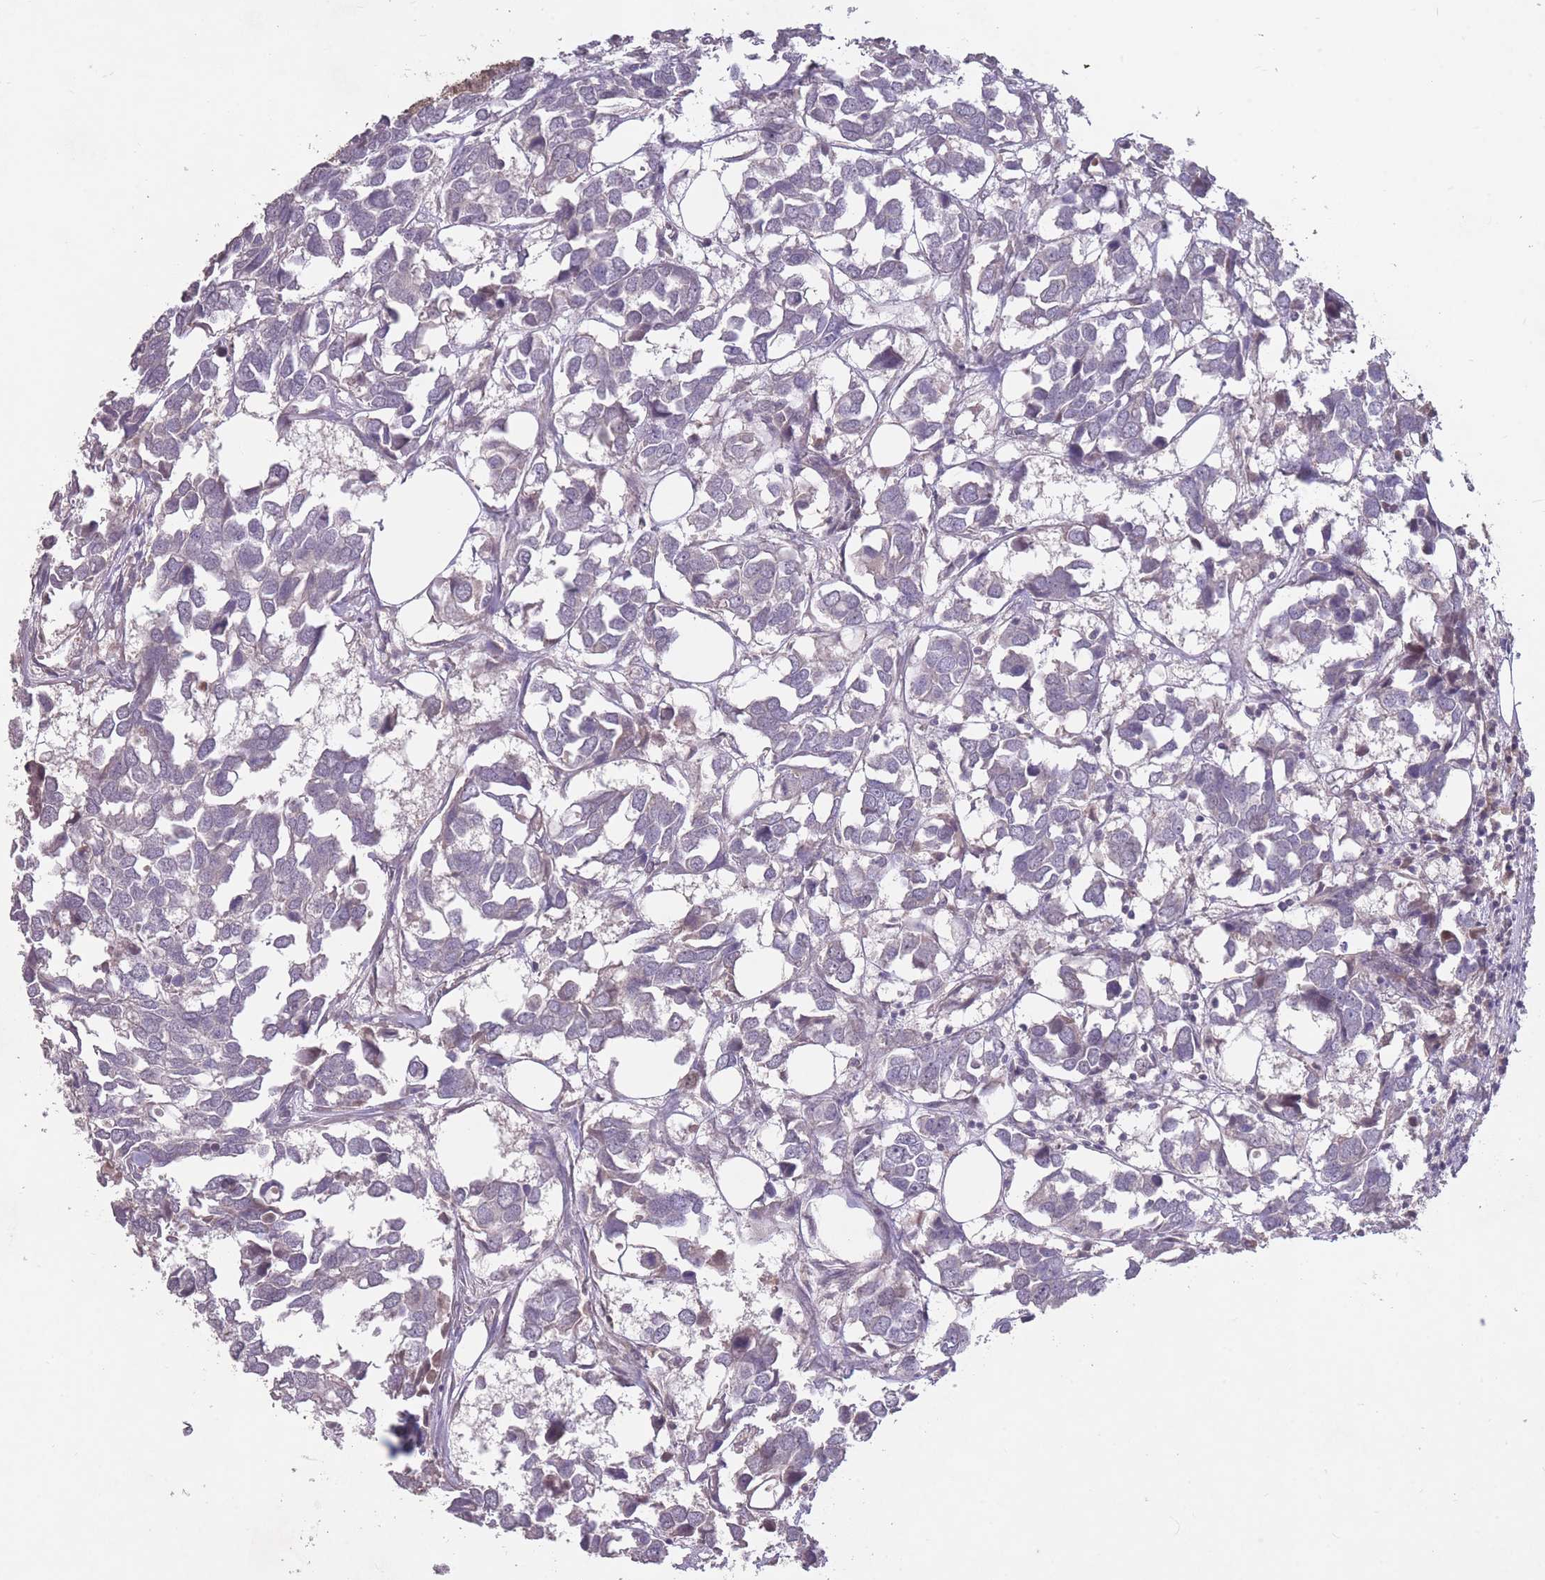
{"staining": {"intensity": "negative", "quantity": "none", "location": "none"}, "tissue": "breast cancer", "cell_type": "Tumor cells", "image_type": "cancer", "snomed": [{"axis": "morphology", "description": "Duct carcinoma"}, {"axis": "topography", "description": "Breast"}], "caption": "This image is of breast cancer (infiltrating ductal carcinoma) stained with immunohistochemistry (IHC) to label a protein in brown with the nuclei are counter-stained blue. There is no staining in tumor cells.", "gene": "ADCYAP1R1", "patient": {"sex": "female", "age": 83}}